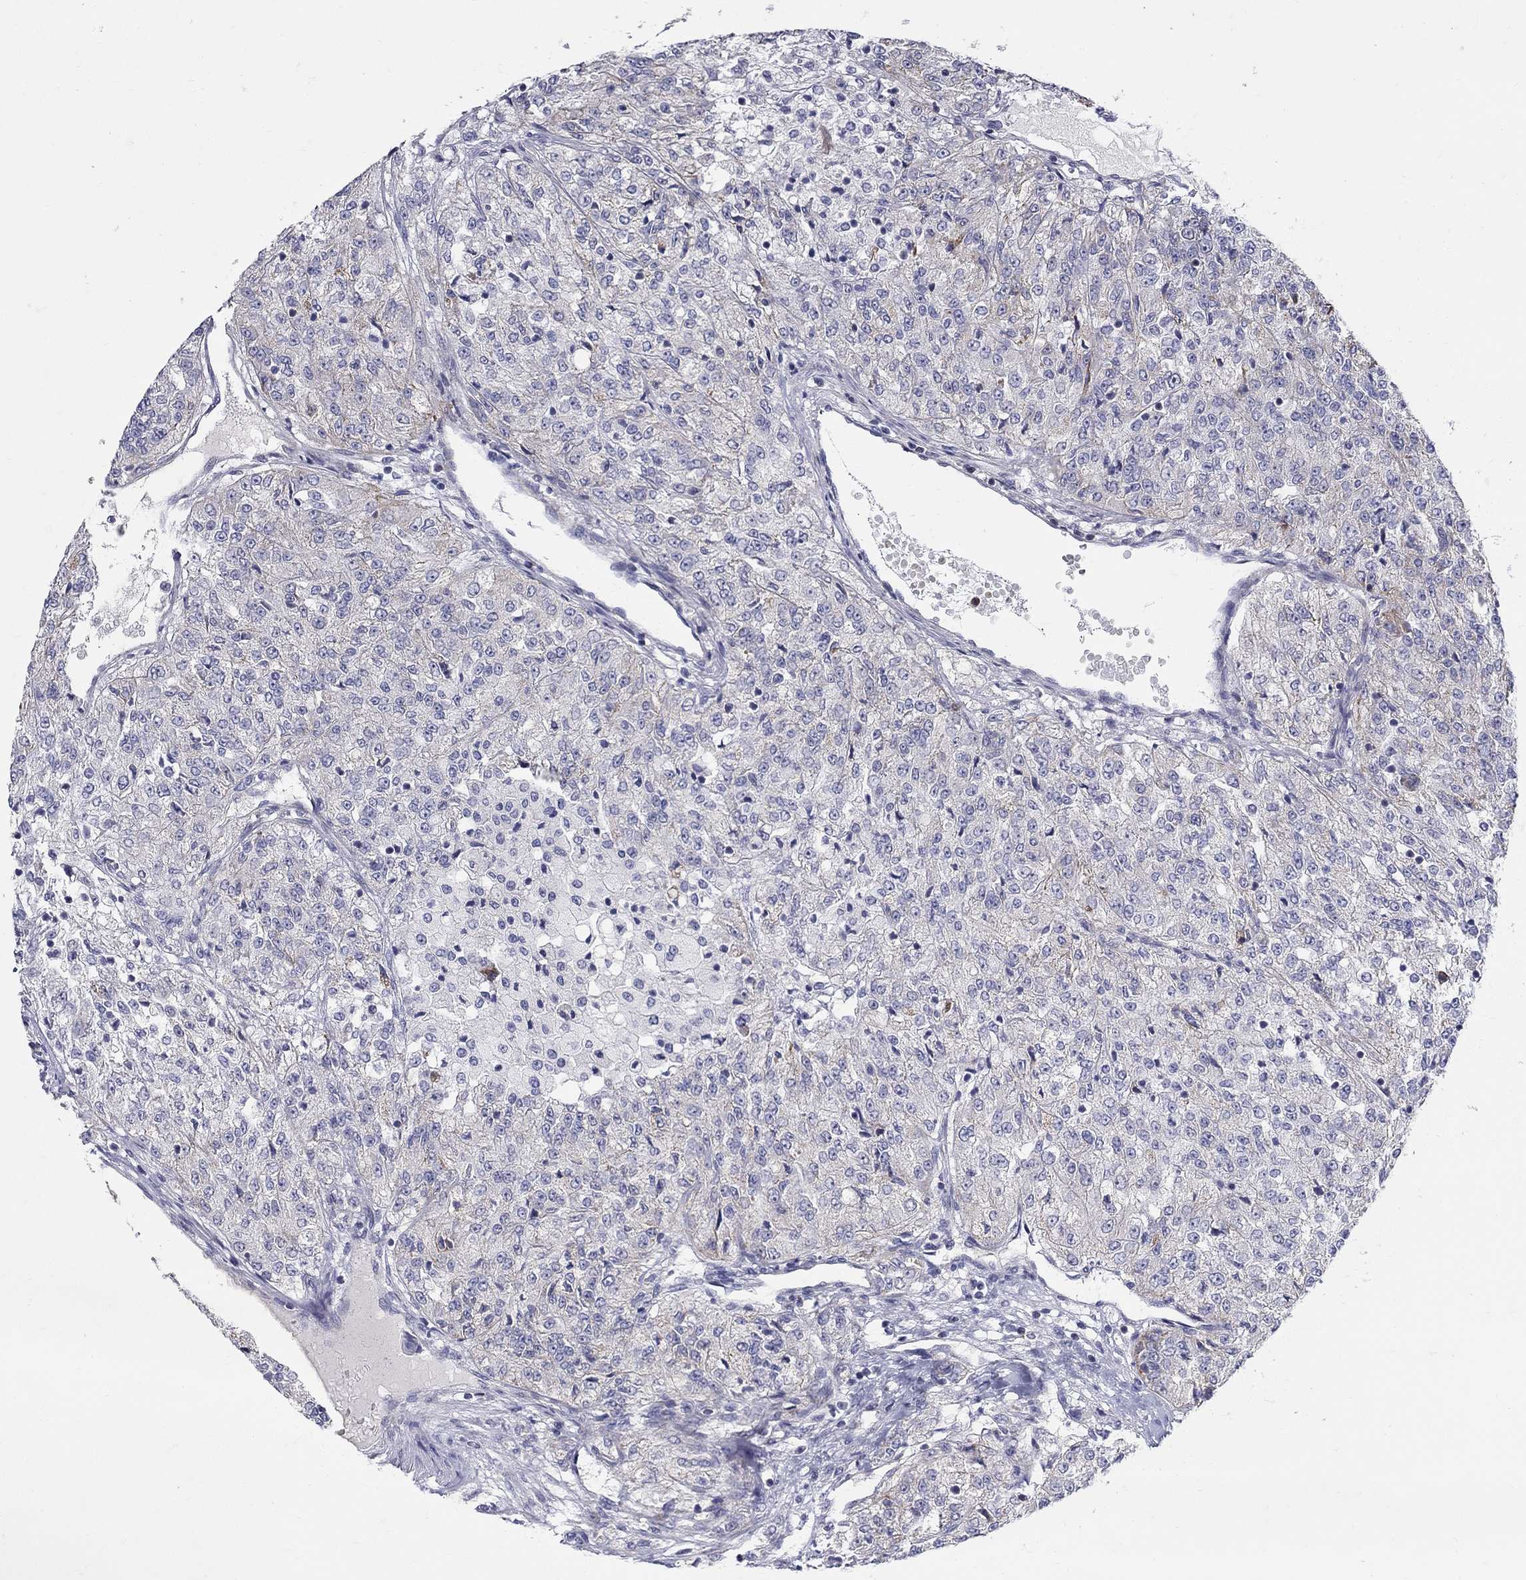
{"staining": {"intensity": "negative", "quantity": "none", "location": "none"}, "tissue": "renal cancer", "cell_type": "Tumor cells", "image_type": "cancer", "snomed": [{"axis": "morphology", "description": "Adenocarcinoma, NOS"}, {"axis": "topography", "description": "Kidney"}], "caption": "Adenocarcinoma (renal) was stained to show a protein in brown. There is no significant staining in tumor cells.", "gene": "HMX2", "patient": {"sex": "female", "age": 63}}